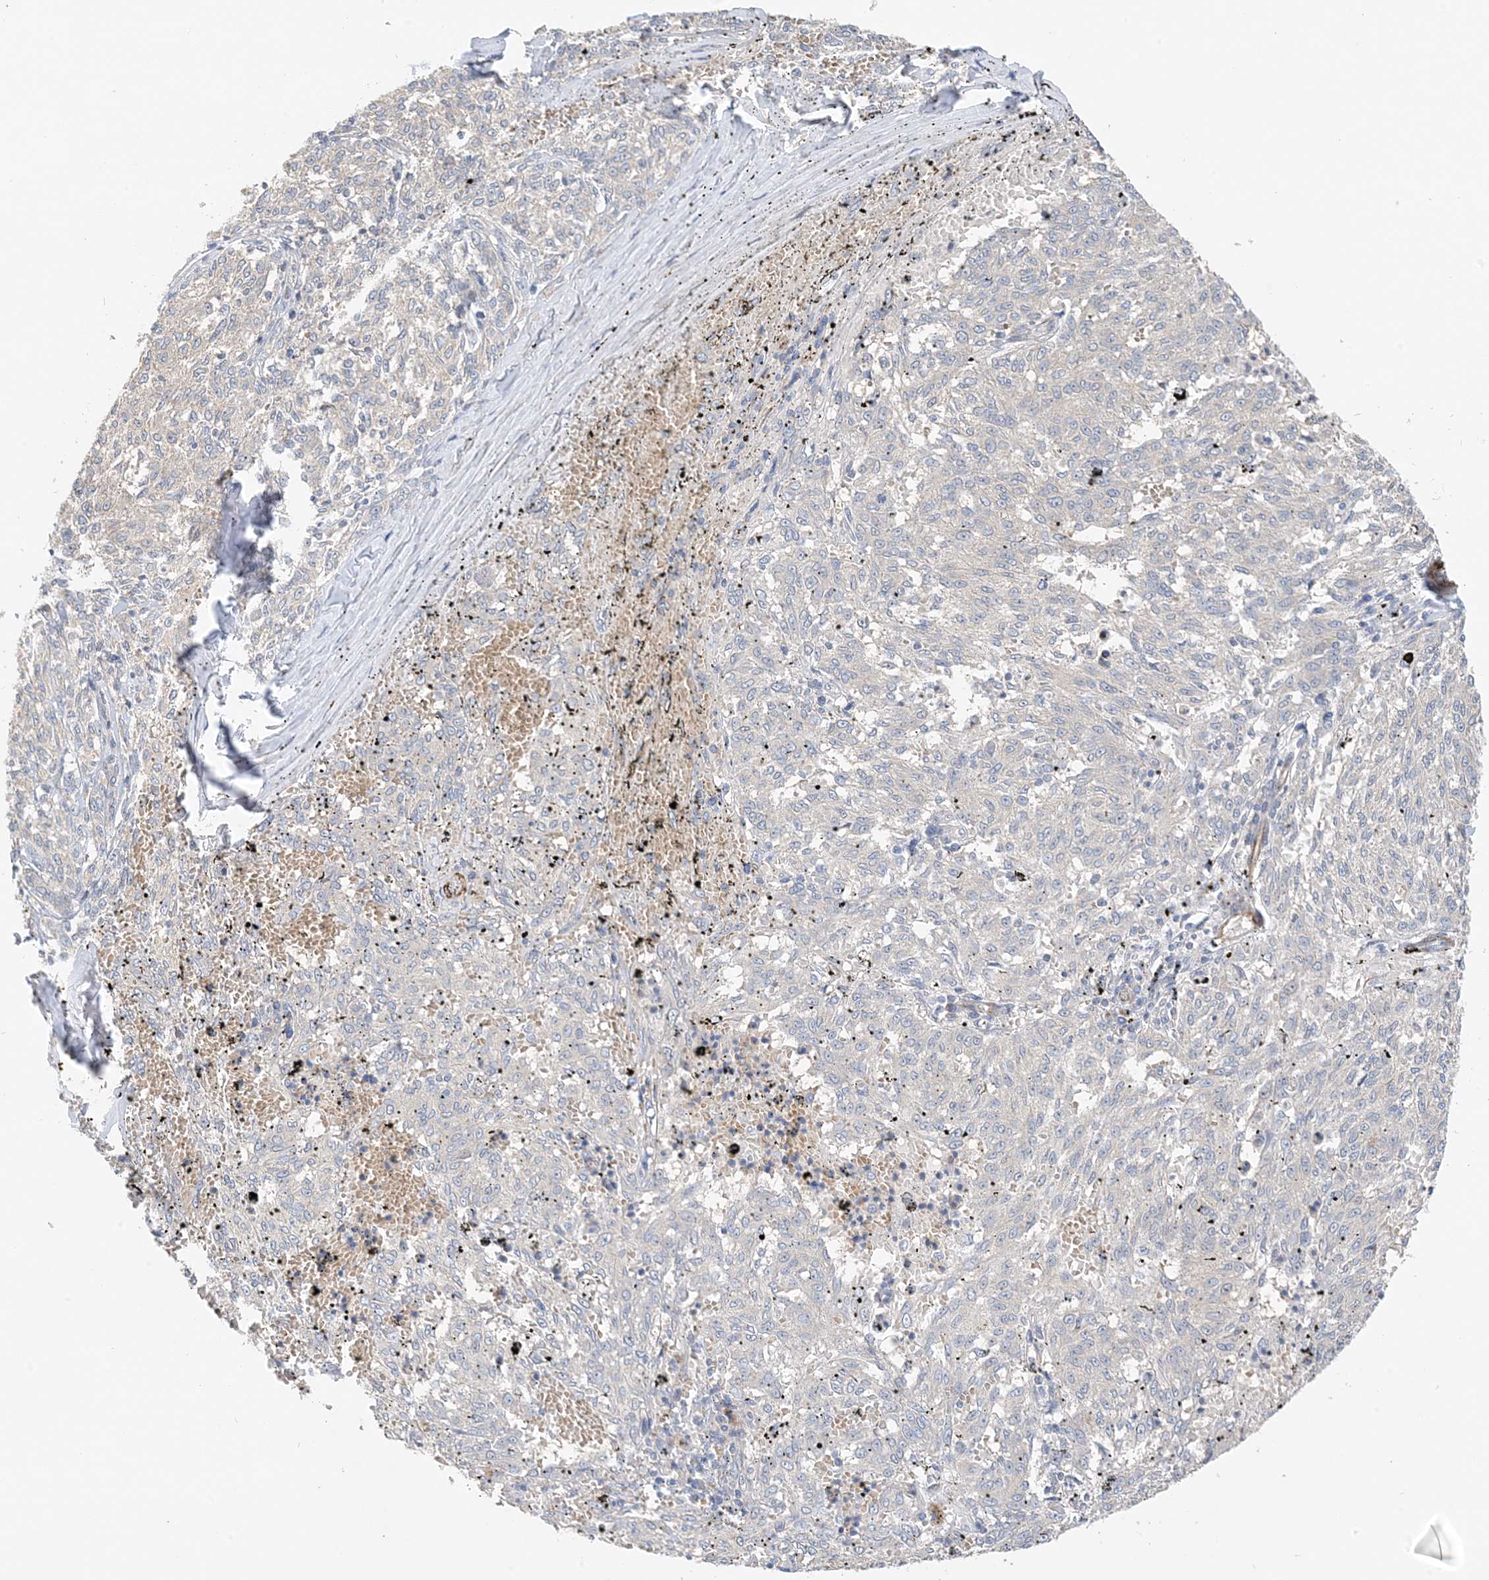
{"staining": {"intensity": "negative", "quantity": "none", "location": "none"}, "tissue": "melanoma", "cell_type": "Tumor cells", "image_type": "cancer", "snomed": [{"axis": "morphology", "description": "Malignant melanoma, NOS"}, {"axis": "topography", "description": "Skin"}], "caption": "This is an immunohistochemistry (IHC) photomicrograph of malignant melanoma. There is no positivity in tumor cells.", "gene": "KIFBP", "patient": {"sex": "female", "age": 72}}